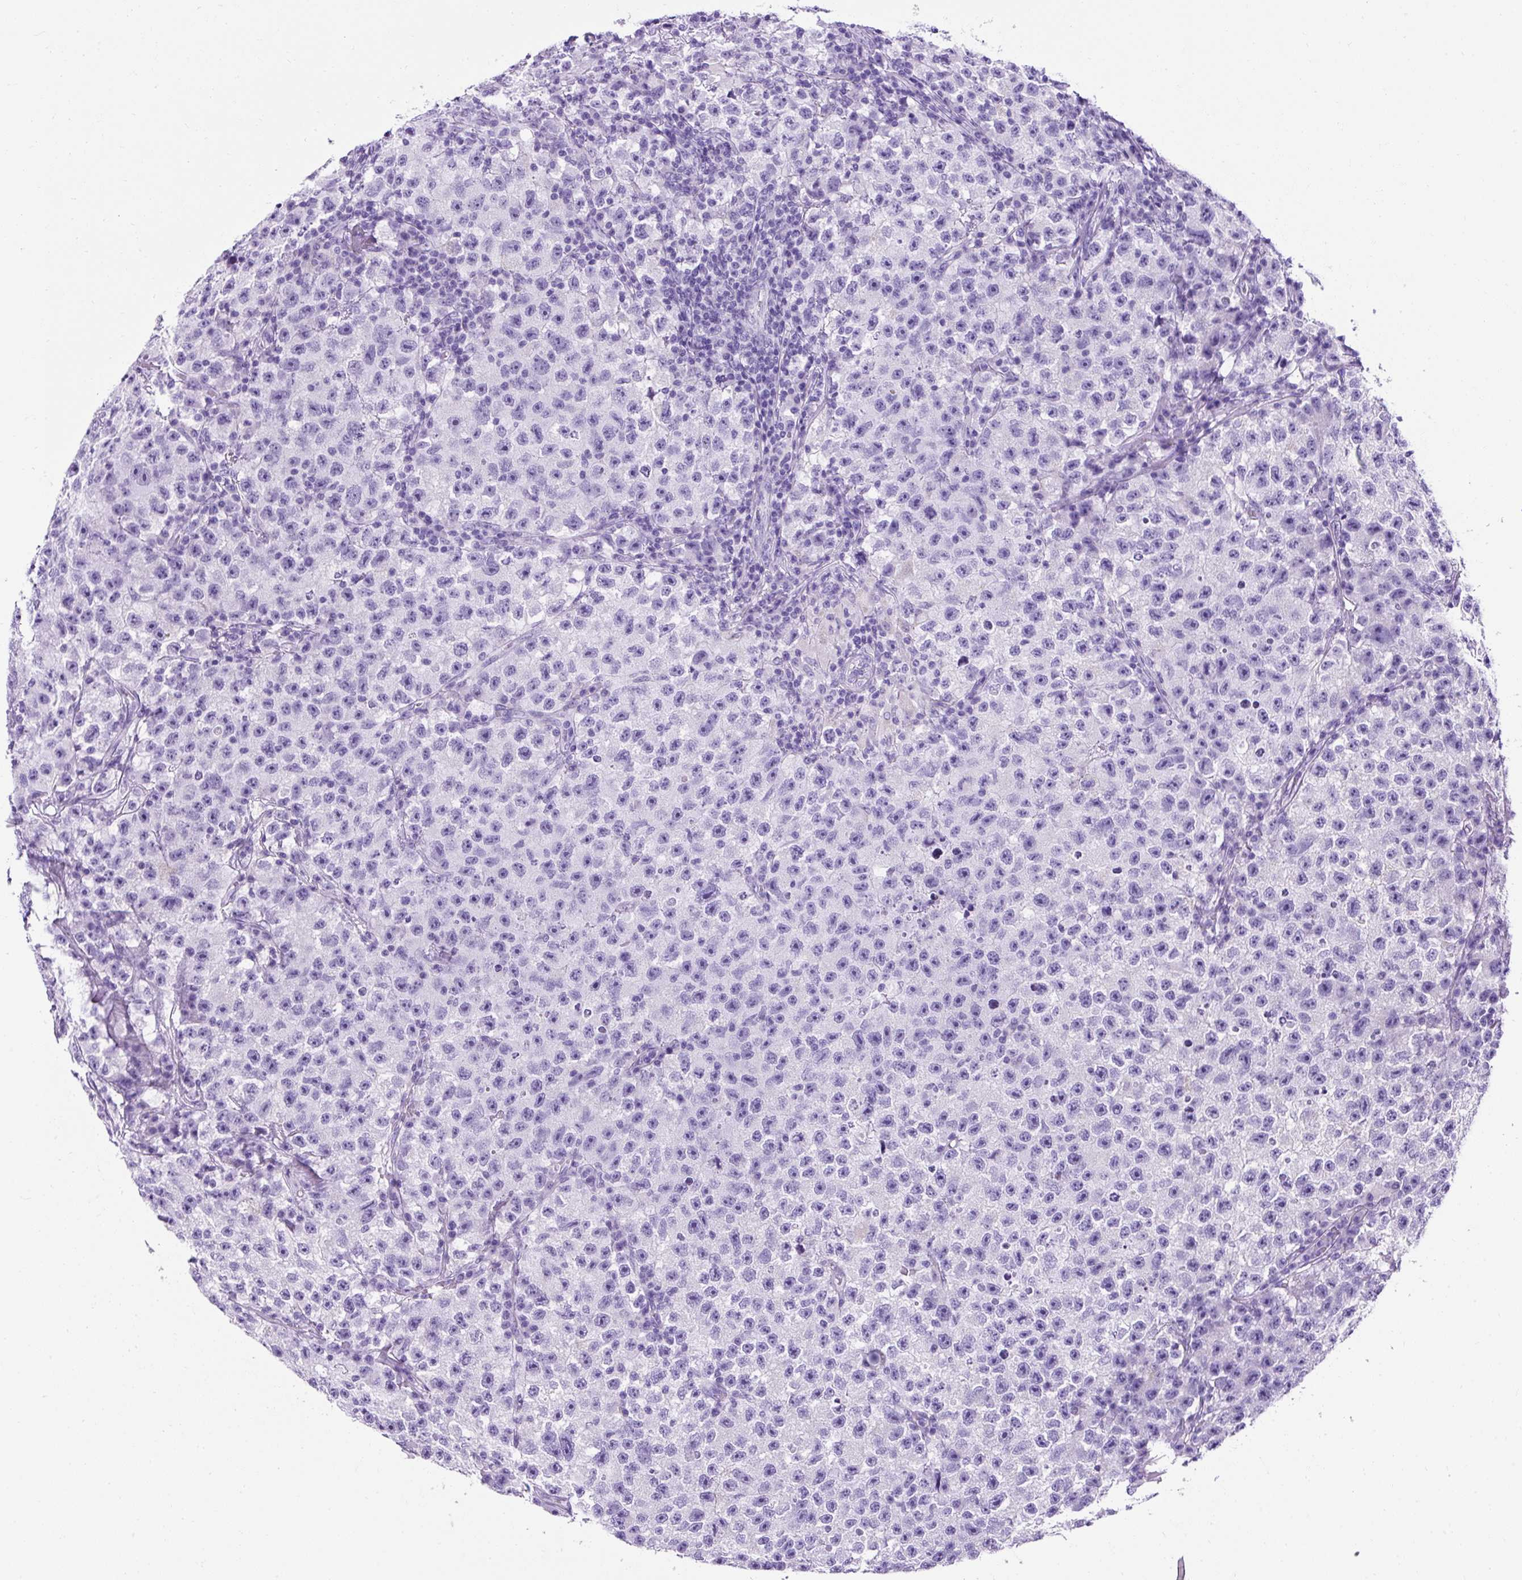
{"staining": {"intensity": "negative", "quantity": "none", "location": "none"}, "tissue": "testis cancer", "cell_type": "Tumor cells", "image_type": "cancer", "snomed": [{"axis": "morphology", "description": "Seminoma, NOS"}, {"axis": "topography", "description": "Testis"}], "caption": "An immunohistochemistry micrograph of testis seminoma is shown. There is no staining in tumor cells of testis seminoma.", "gene": "KRT12", "patient": {"sex": "male", "age": 22}}